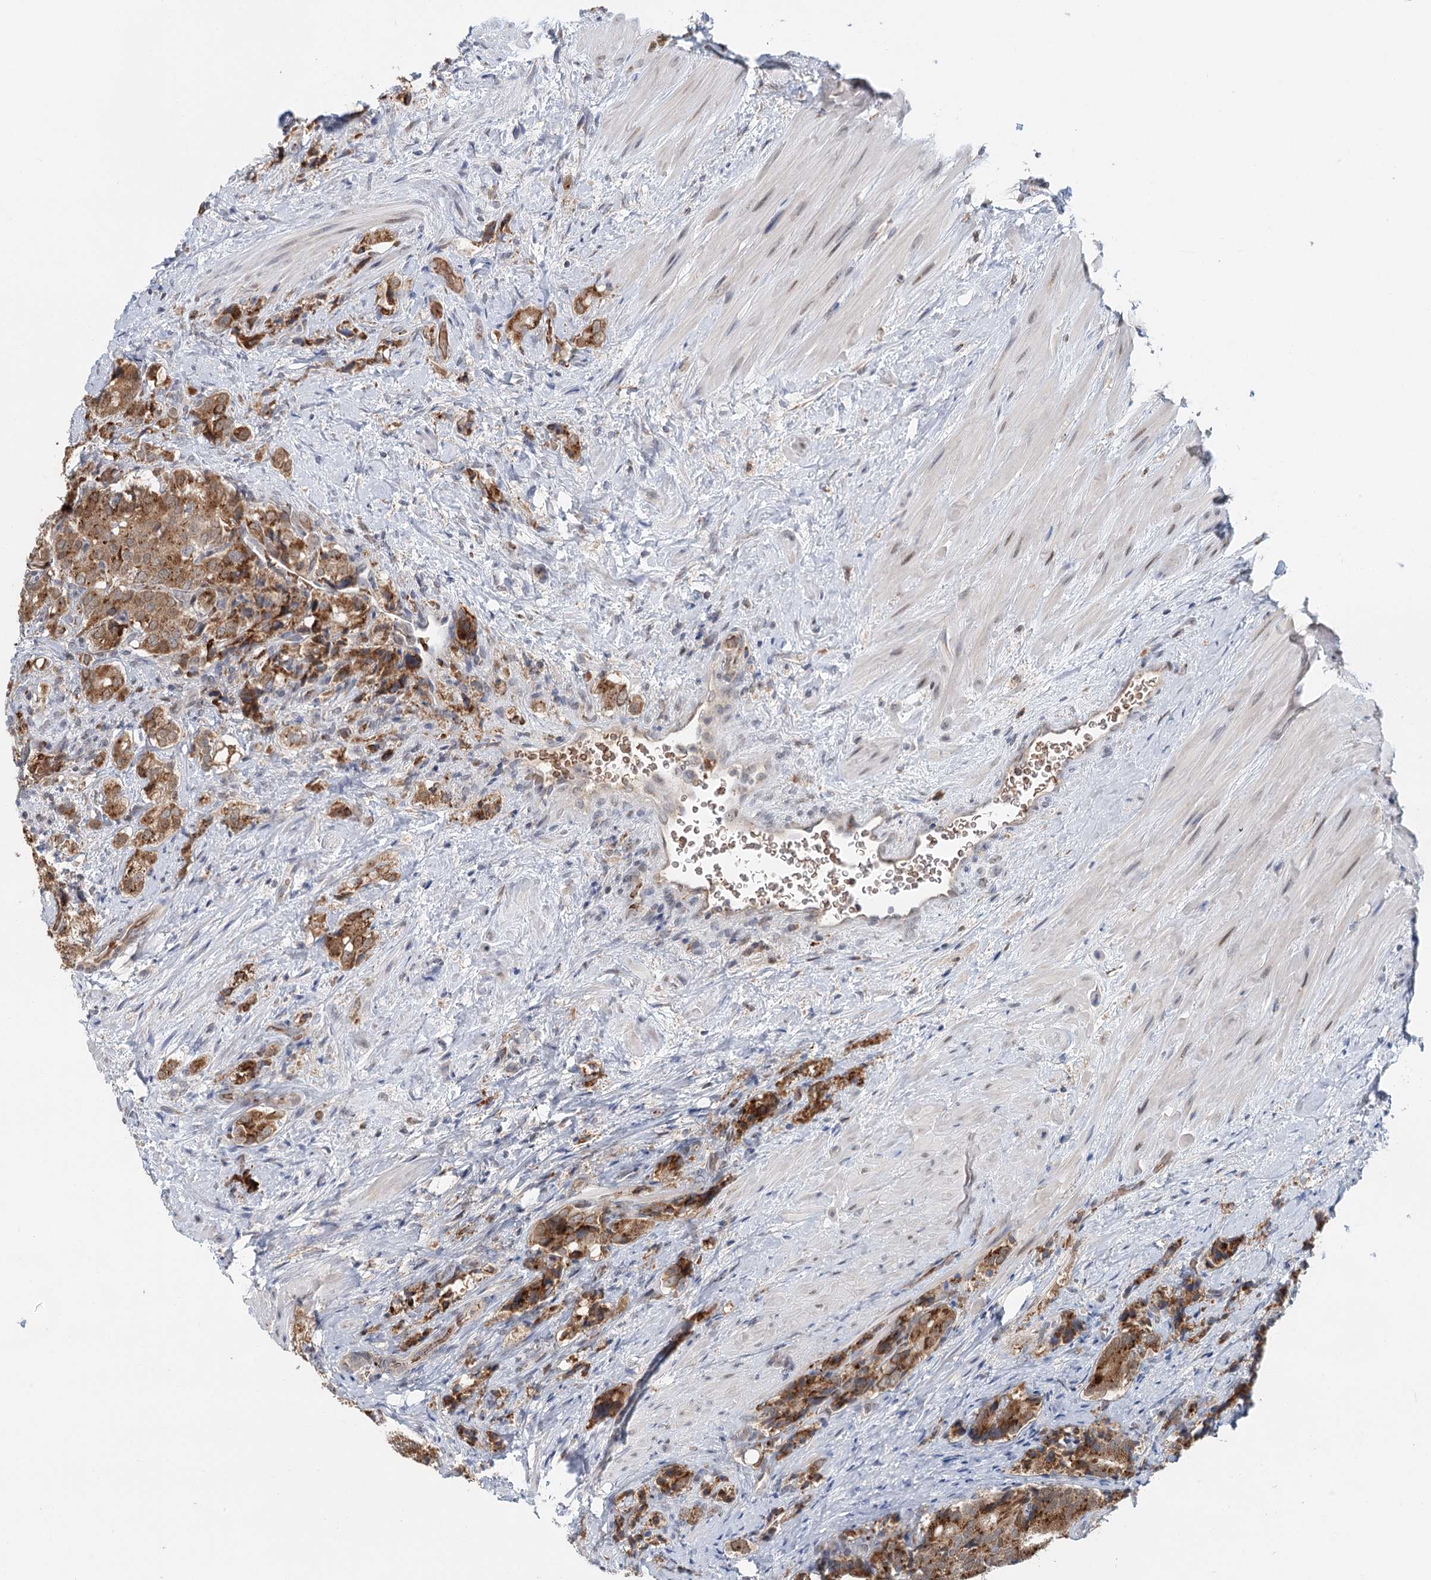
{"staining": {"intensity": "moderate", "quantity": ">75%", "location": "cytoplasmic/membranous"}, "tissue": "prostate cancer", "cell_type": "Tumor cells", "image_type": "cancer", "snomed": [{"axis": "morphology", "description": "Adenocarcinoma, High grade"}, {"axis": "topography", "description": "Prostate"}], "caption": "Immunohistochemical staining of human prostate cancer (adenocarcinoma (high-grade)) reveals medium levels of moderate cytoplasmic/membranous staining in approximately >75% of tumor cells. Nuclei are stained in blue.", "gene": "ADK", "patient": {"sex": "male", "age": 65}}